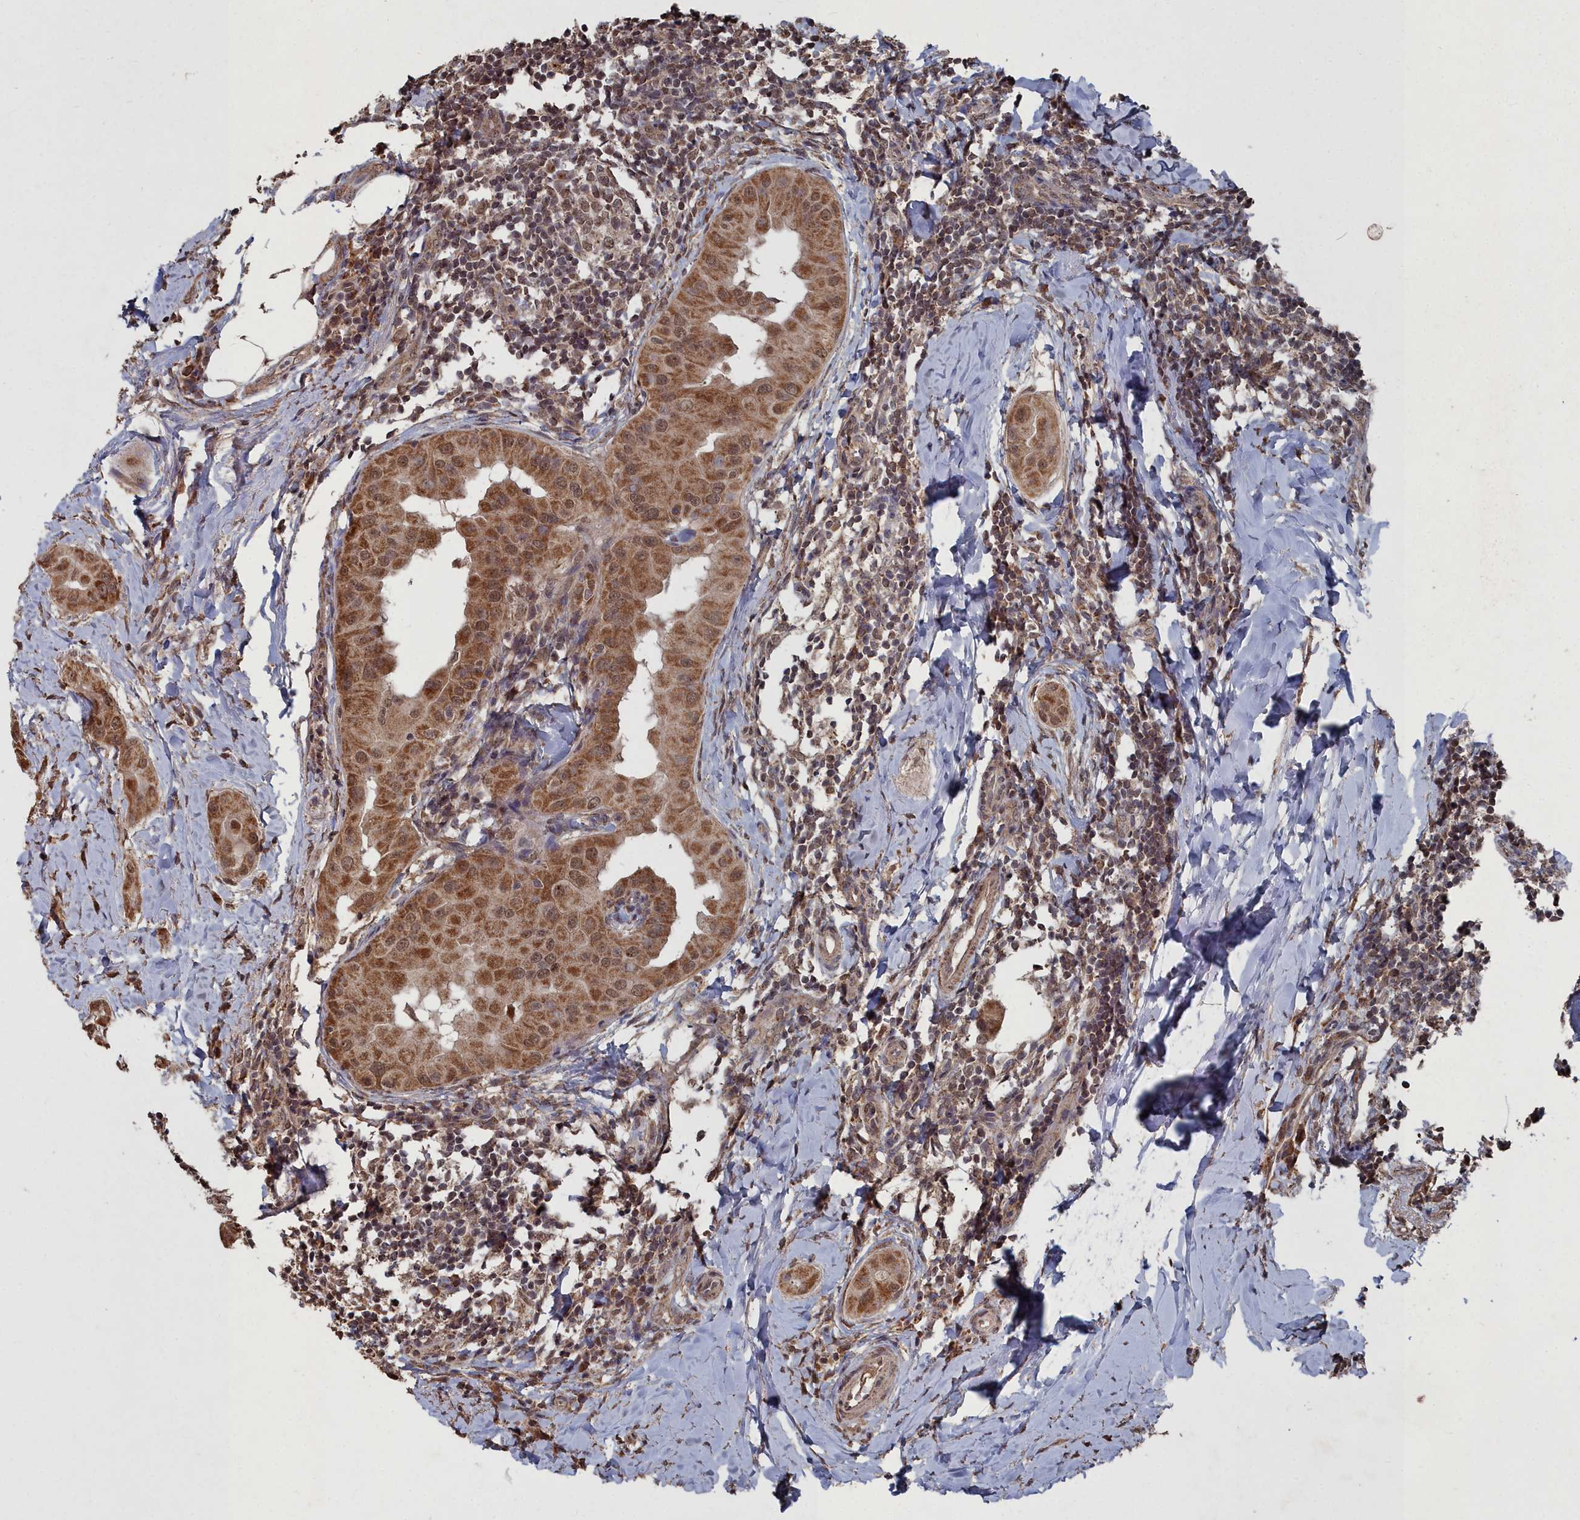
{"staining": {"intensity": "moderate", "quantity": ">75%", "location": "cytoplasmic/membranous"}, "tissue": "thyroid cancer", "cell_type": "Tumor cells", "image_type": "cancer", "snomed": [{"axis": "morphology", "description": "Papillary adenocarcinoma, NOS"}, {"axis": "topography", "description": "Thyroid gland"}], "caption": "Immunohistochemical staining of thyroid cancer (papillary adenocarcinoma) shows medium levels of moderate cytoplasmic/membranous protein positivity in approximately >75% of tumor cells.", "gene": "CCNP", "patient": {"sex": "male", "age": 33}}